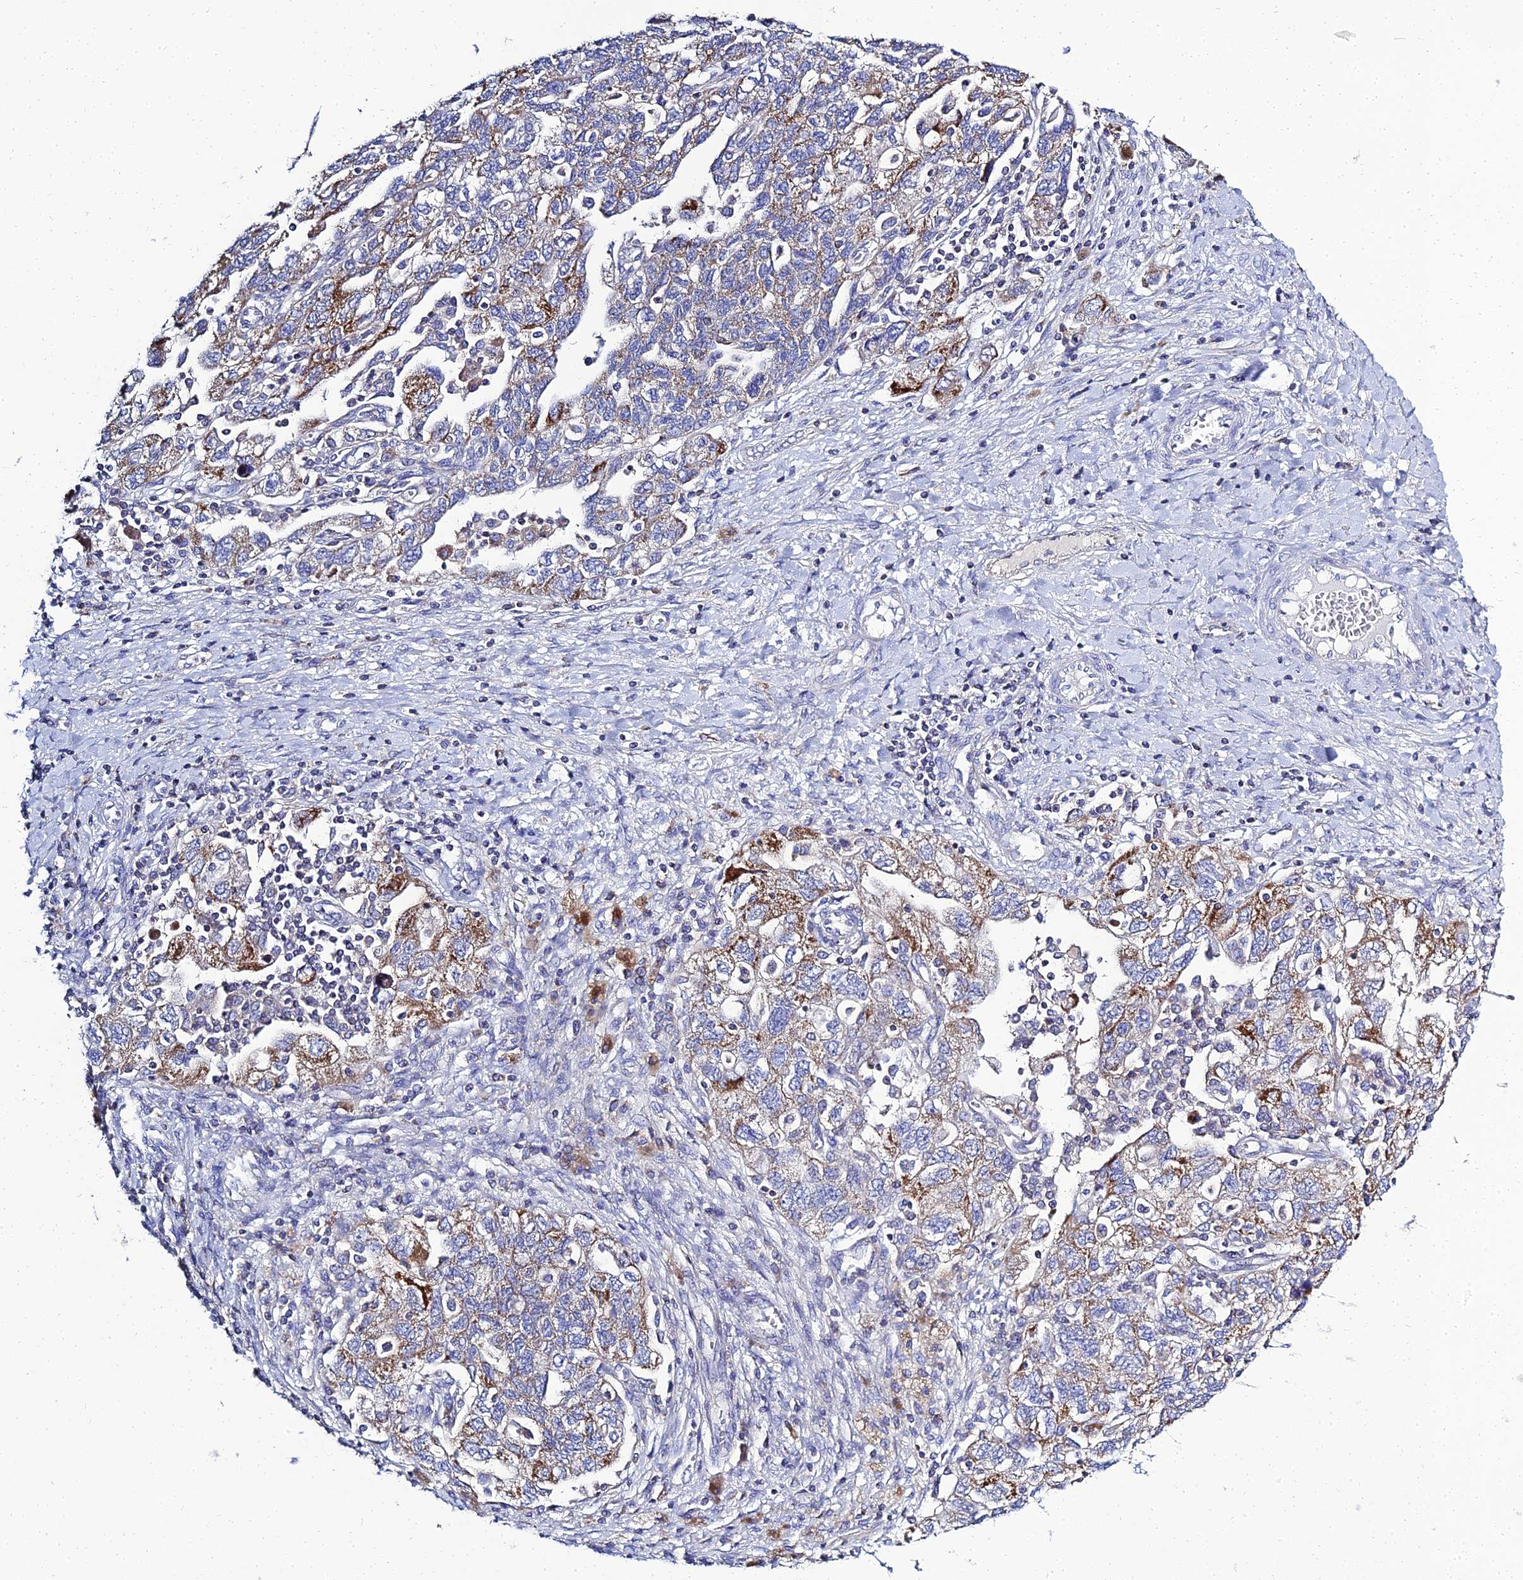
{"staining": {"intensity": "moderate", "quantity": "25%-75%", "location": "cytoplasmic/membranous"}, "tissue": "ovarian cancer", "cell_type": "Tumor cells", "image_type": "cancer", "snomed": [{"axis": "morphology", "description": "Carcinoma, NOS"}, {"axis": "morphology", "description": "Cystadenocarcinoma, serous, NOS"}, {"axis": "topography", "description": "Ovary"}], "caption": "DAB immunohistochemical staining of ovarian cancer exhibits moderate cytoplasmic/membranous protein positivity in approximately 25%-75% of tumor cells.", "gene": "NPY", "patient": {"sex": "female", "age": 69}}